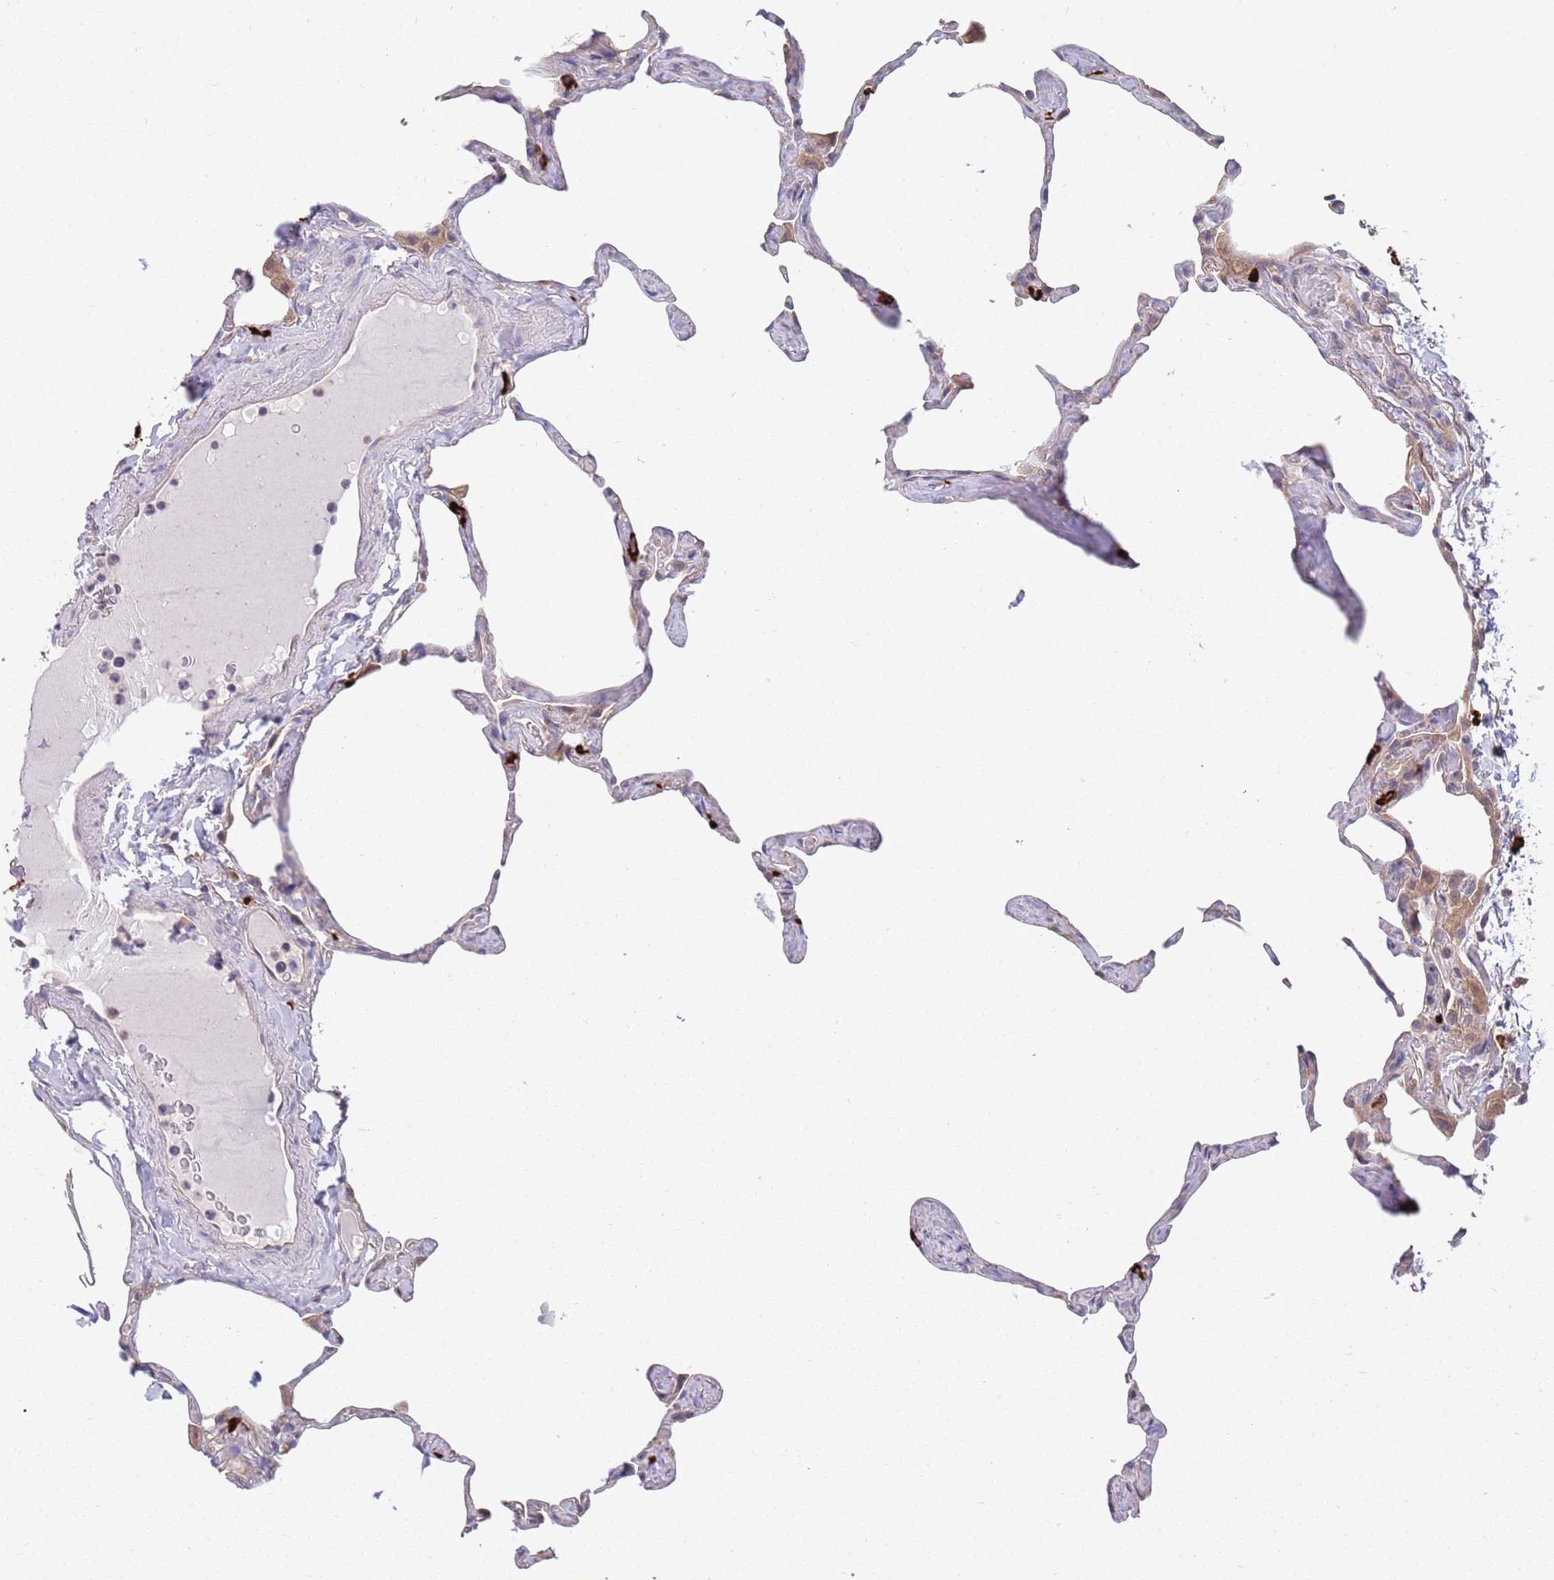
{"staining": {"intensity": "strong", "quantity": "<25%", "location": "cytoplasmic/membranous"}, "tissue": "lung", "cell_type": "Alveolar cells", "image_type": "normal", "snomed": [{"axis": "morphology", "description": "Normal tissue, NOS"}, {"axis": "topography", "description": "Lung"}], "caption": "Immunohistochemical staining of normal human lung demonstrates medium levels of strong cytoplasmic/membranous staining in approximately <25% of alveolar cells.", "gene": "MARVELD2", "patient": {"sex": "male", "age": 65}}